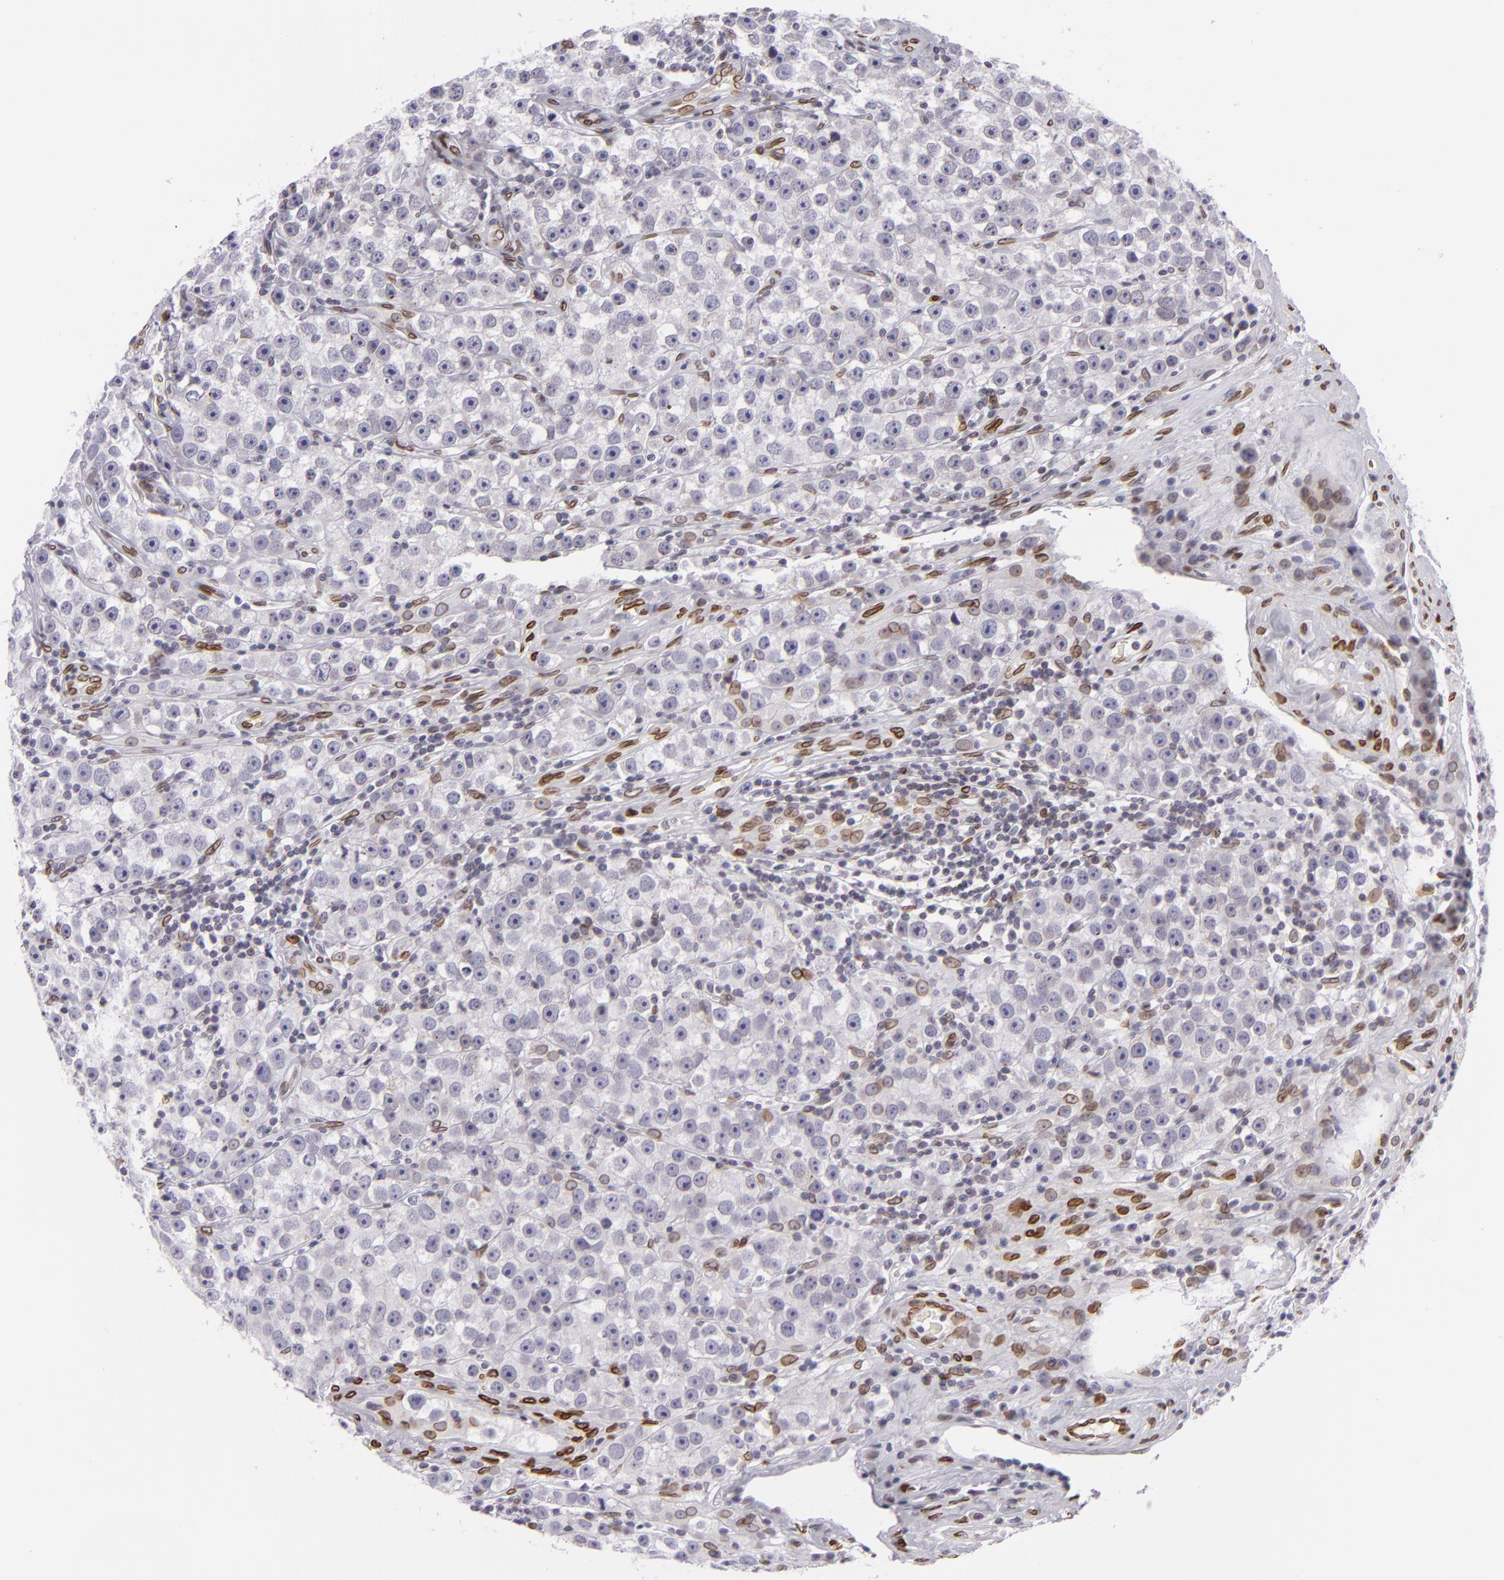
{"staining": {"intensity": "negative", "quantity": "none", "location": "none"}, "tissue": "testis cancer", "cell_type": "Tumor cells", "image_type": "cancer", "snomed": [{"axis": "morphology", "description": "Seminoma, NOS"}, {"axis": "topography", "description": "Testis"}], "caption": "This is a histopathology image of immunohistochemistry (IHC) staining of testis cancer, which shows no expression in tumor cells.", "gene": "EMD", "patient": {"sex": "male", "age": 32}}